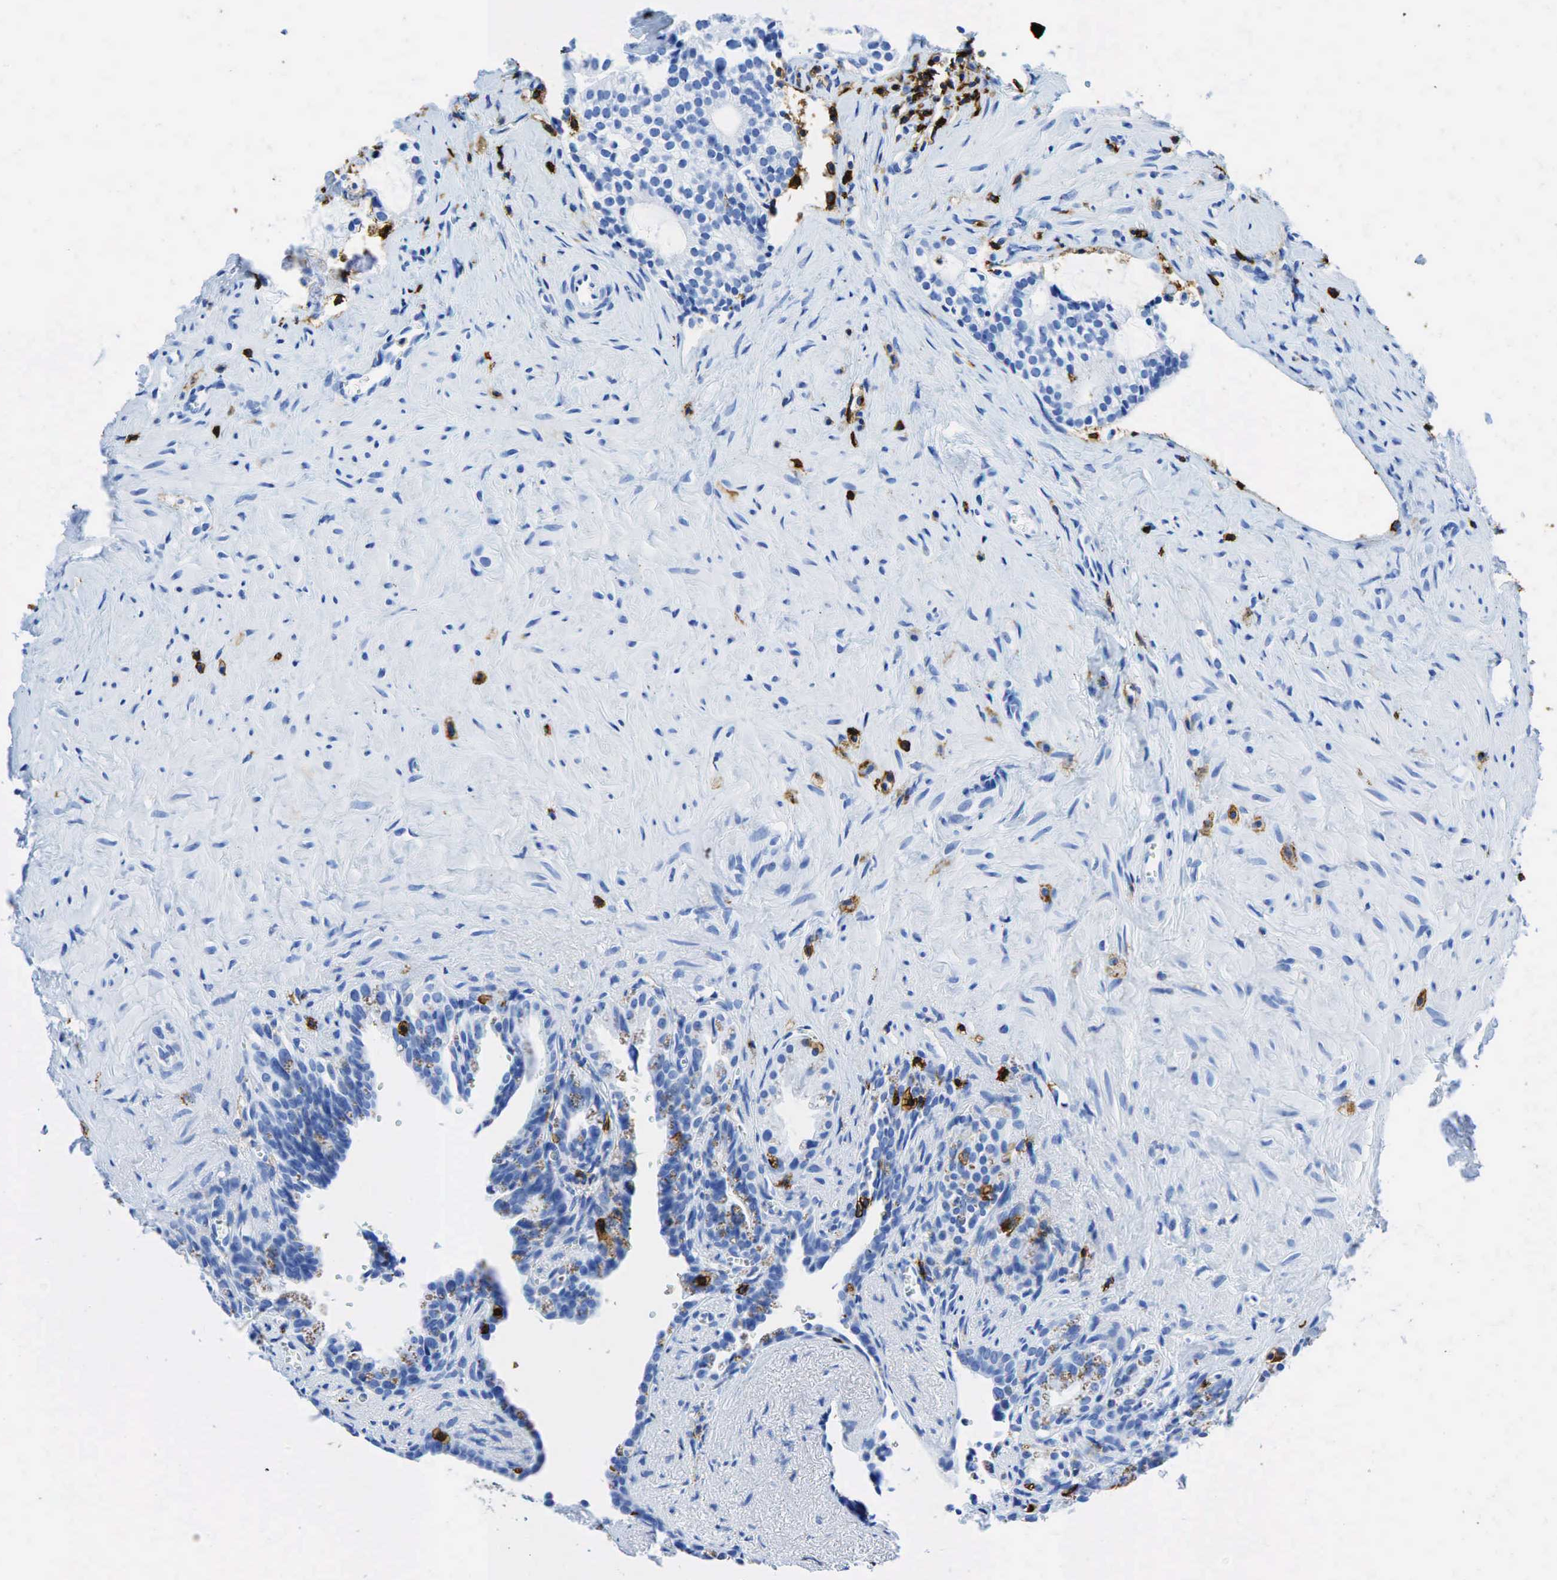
{"staining": {"intensity": "negative", "quantity": "none", "location": "none"}, "tissue": "seminal vesicle", "cell_type": "Glandular cells", "image_type": "normal", "snomed": [{"axis": "morphology", "description": "Normal tissue, NOS"}, {"axis": "topography", "description": "Seminal veicle"}], "caption": "Protein analysis of normal seminal vesicle shows no significant expression in glandular cells. The staining is performed using DAB brown chromogen with nuclei counter-stained in using hematoxylin.", "gene": "PTPRC", "patient": {"sex": "male", "age": 60}}